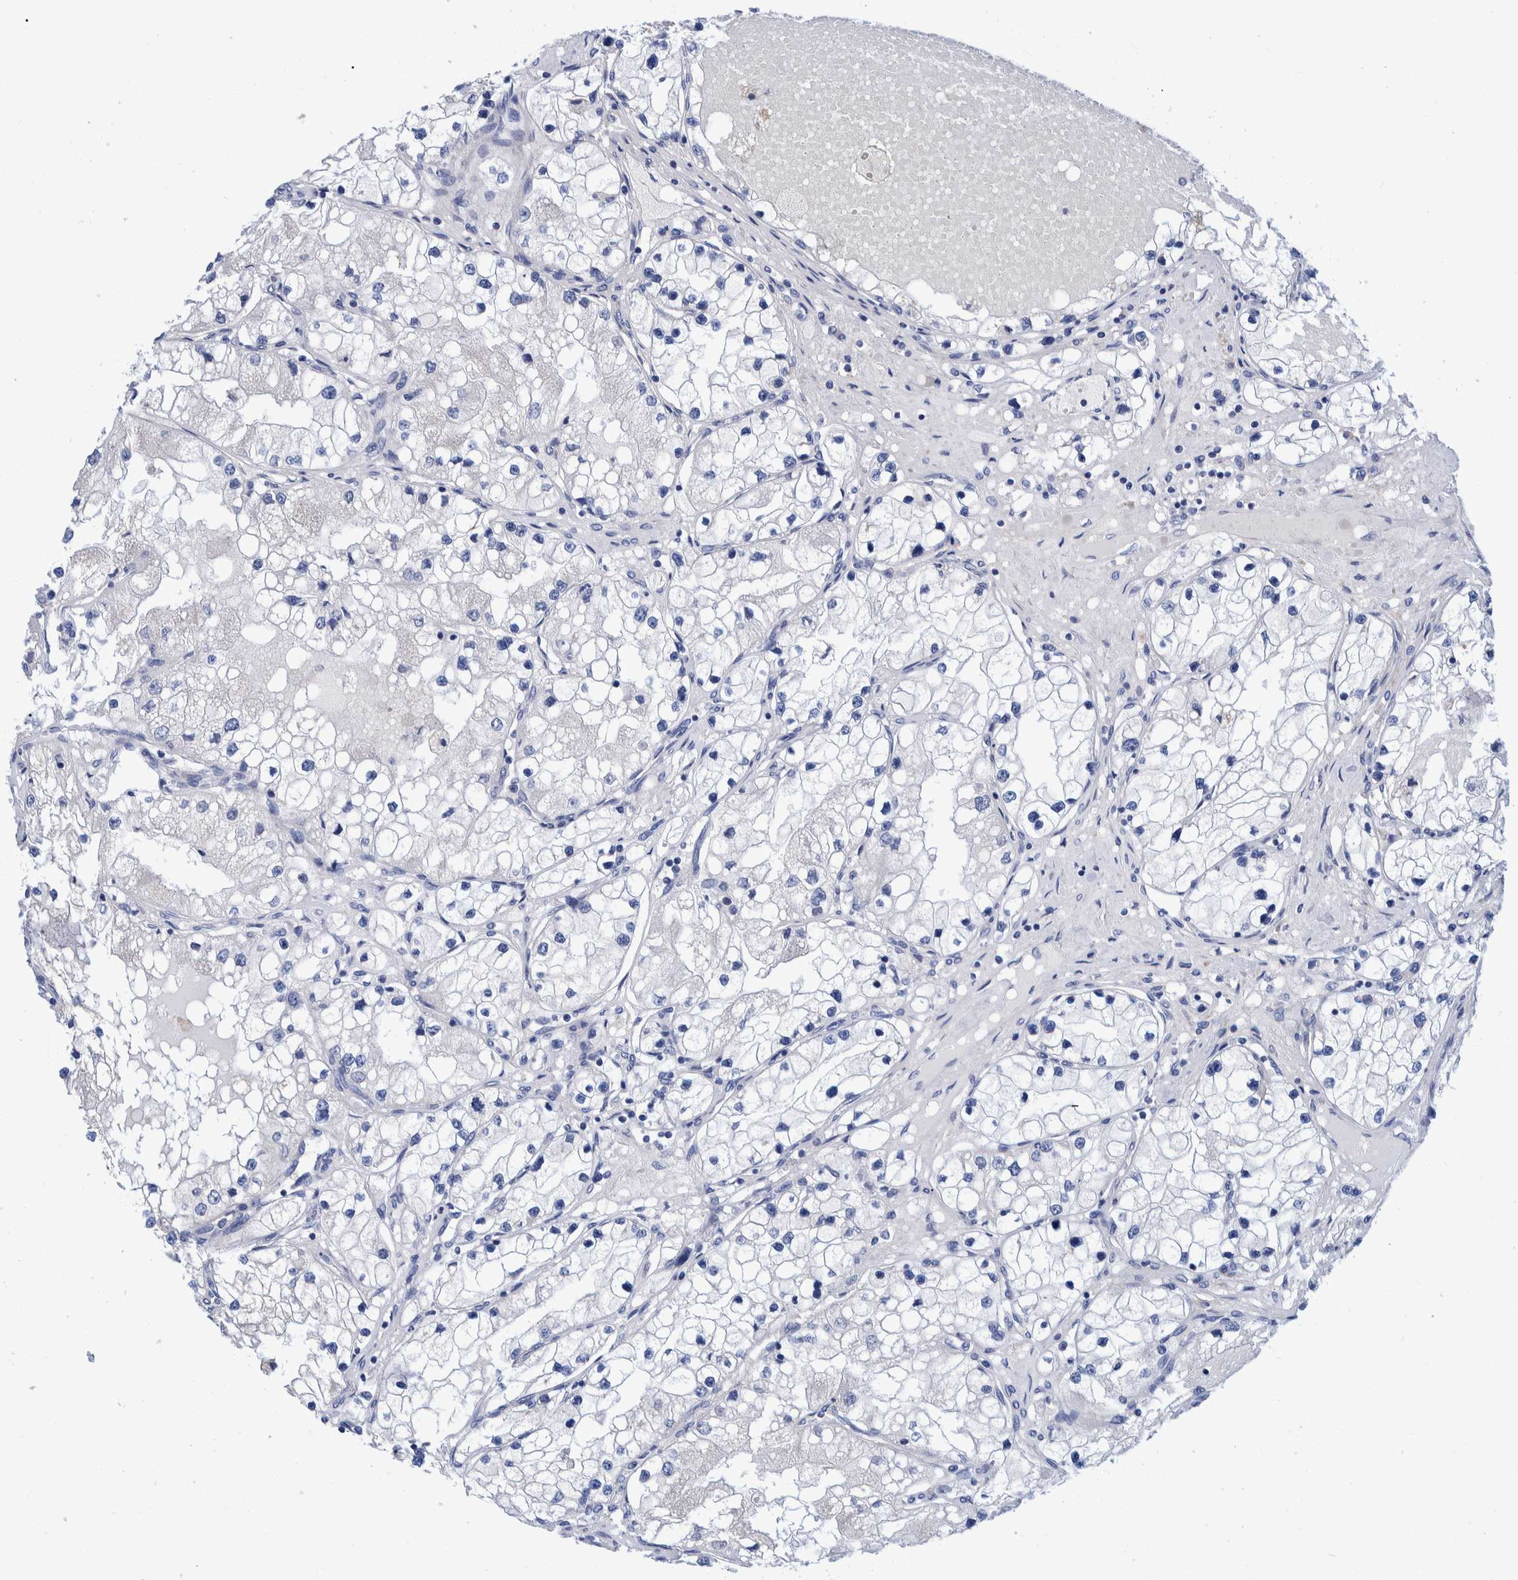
{"staining": {"intensity": "negative", "quantity": "none", "location": "none"}, "tissue": "renal cancer", "cell_type": "Tumor cells", "image_type": "cancer", "snomed": [{"axis": "morphology", "description": "Adenocarcinoma, NOS"}, {"axis": "topography", "description": "Kidney"}], "caption": "High magnification brightfield microscopy of renal cancer stained with DAB (brown) and counterstained with hematoxylin (blue): tumor cells show no significant expression. (DAB (3,3'-diaminobenzidine) immunohistochemistry, high magnification).", "gene": "MKS1", "patient": {"sex": "male", "age": 68}}